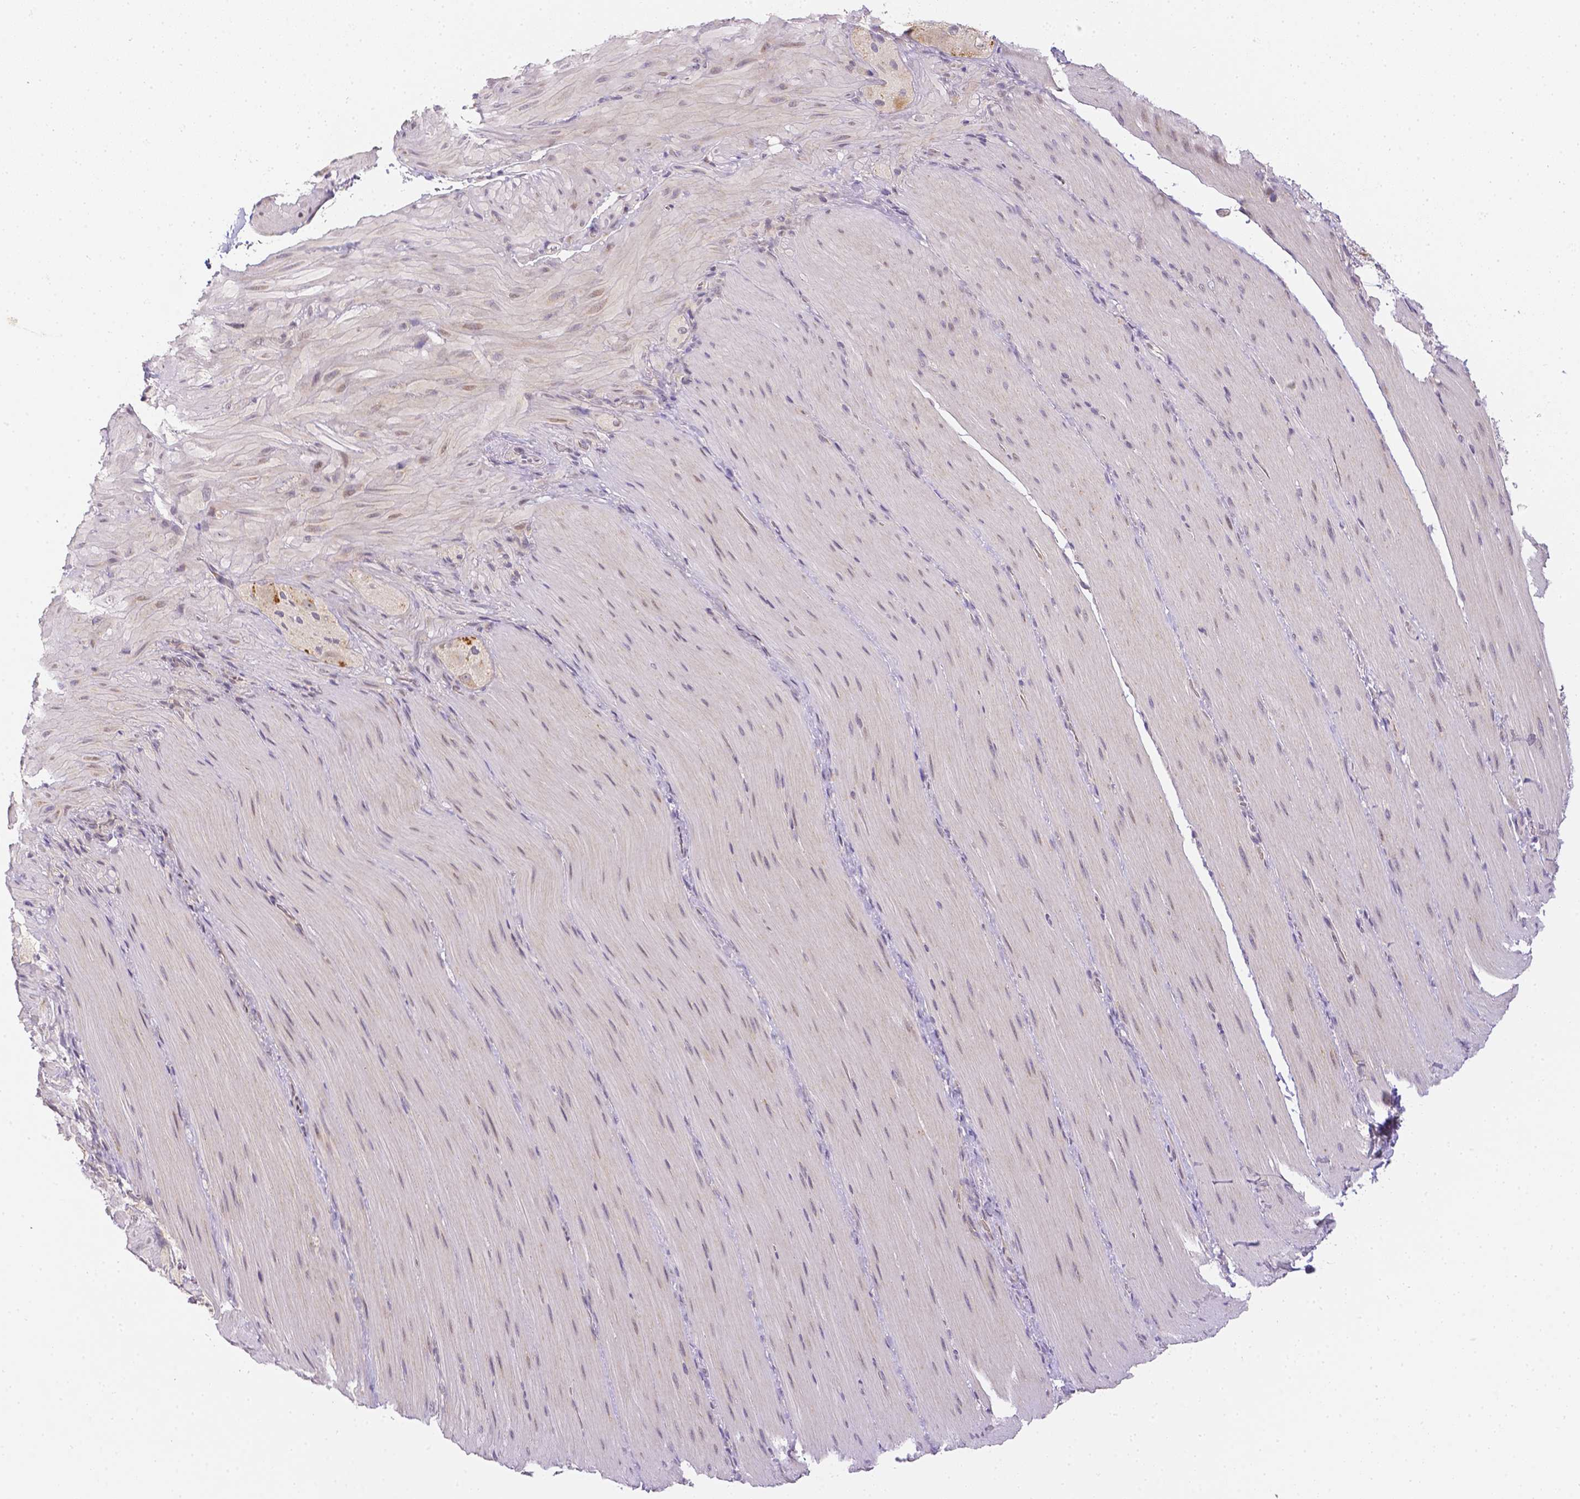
{"staining": {"intensity": "negative", "quantity": "none", "location": "none"}, "tissue": "smooth muscle", "cell_type": "Smooth muscle cells", "image_type": "normal", "snomed": [{"axis": "morphology", "description": "Normal tissue, NOS"}, {"axis": "topography", "description": "Smooth muscle"}, {"axis": "topography", "description": "Colon"}], "caption": "The histopathology image reveals no staining of smooth muscle cells in benign smooth muscle. (Stains: DAB (3,3'-diaminobenzidine) immunohistochemistry (IHC) with hematoxylin counter stain, Microscopy: brightfield microscopy at high magnification).", "gene": "ZNF280B", "patient": {"sex": "male", "age": 73}}